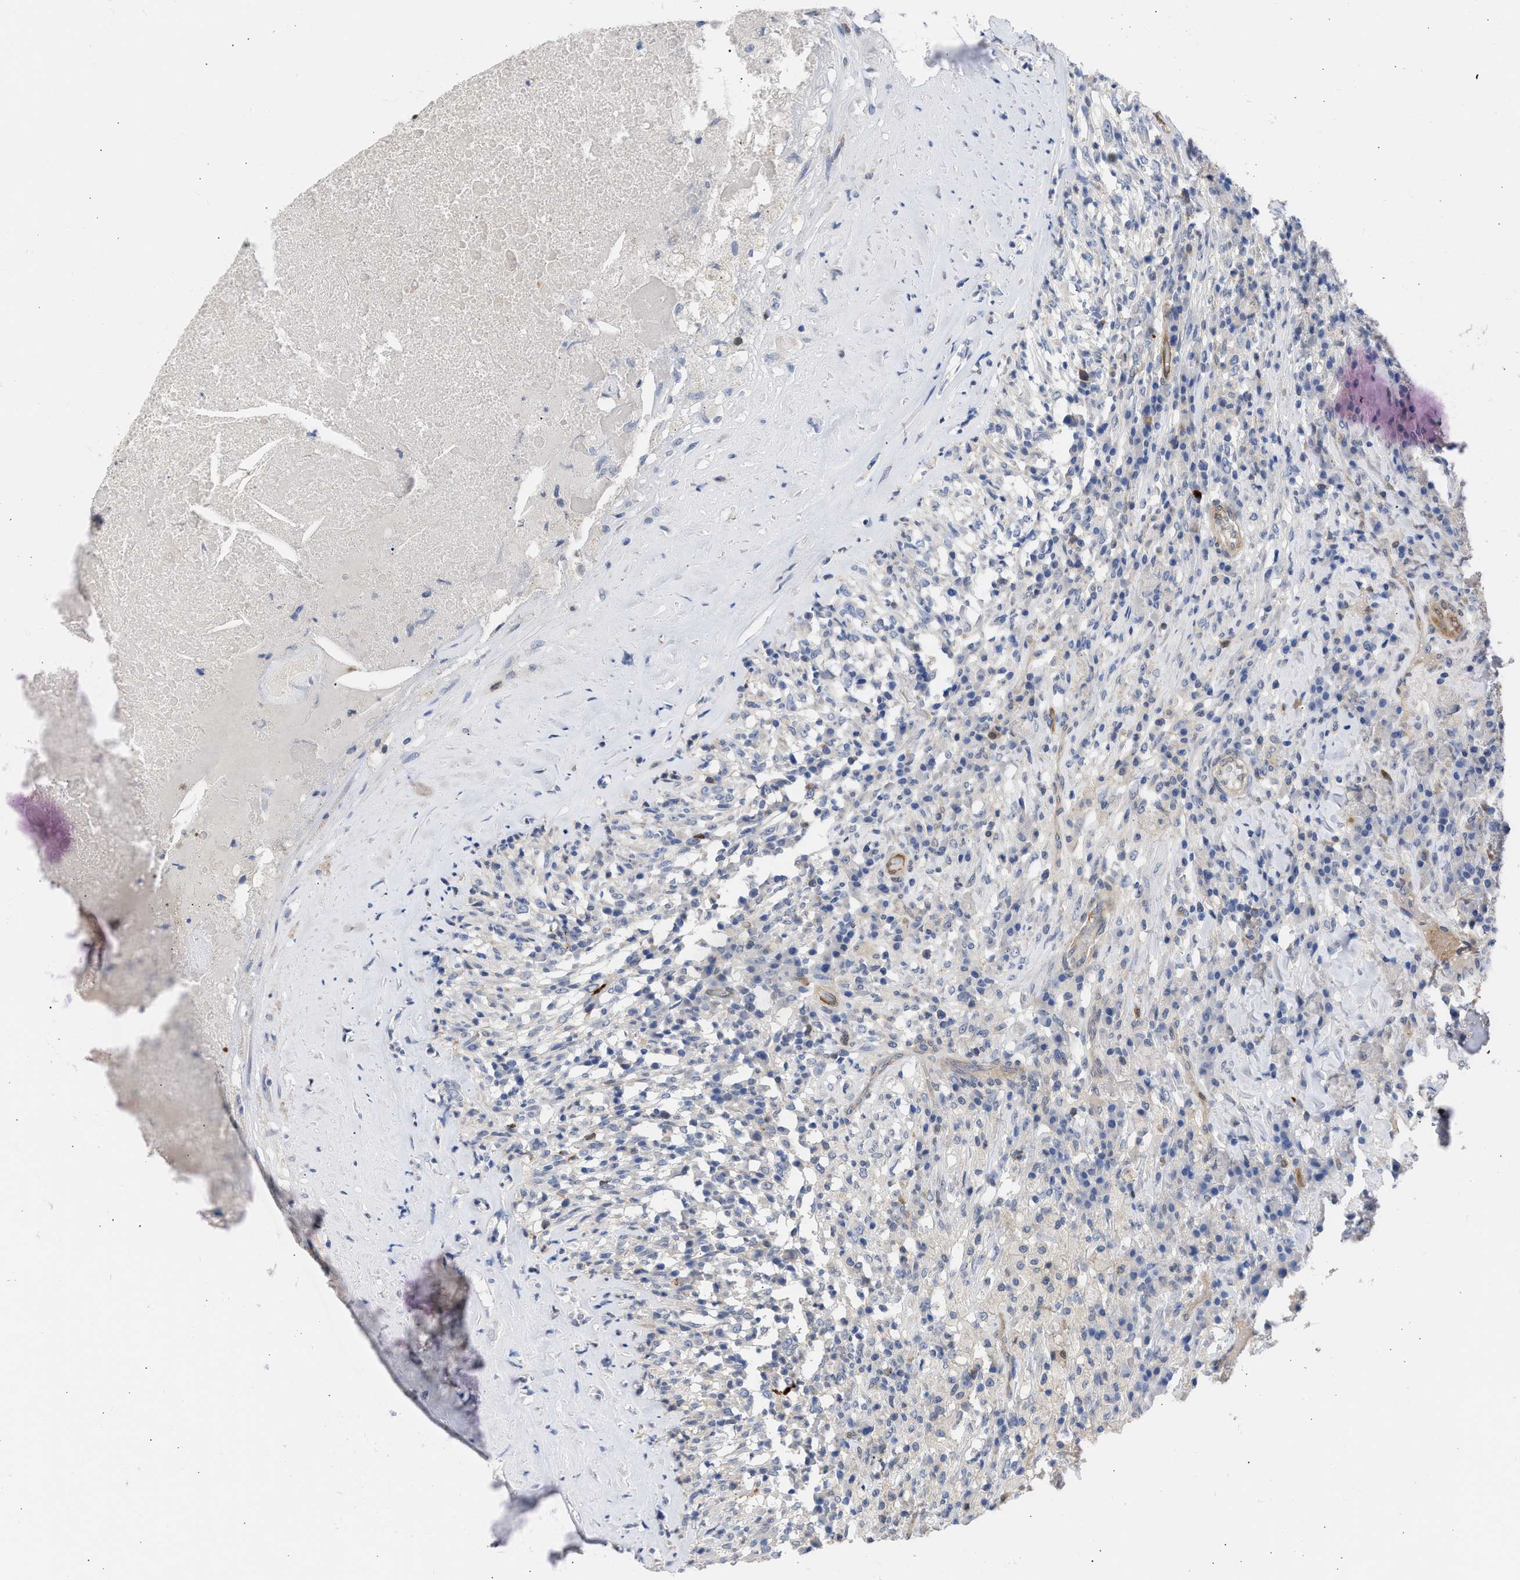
{"staining": {"intensity": "negative", "quantity": "none", "location": "none"}, "tissue": "testis cancer", "cell_type": "Tumor cells", "image_type": "cancer", "snomed": [{"axis": "morphology", "description": "Necrosis, NOS"}, {"axis": "morphology", "description": "Carcinoma, Embryonal, NOS"}, {"axis": "topography", "description": "Testis"}], "caption": "Human testis embryonal carcinoma stained for a protein using immunohistochemistry reveals no positivity in tumor cells.", "gene": "THRA", "patient": {"sex": "male", "age": 19}}